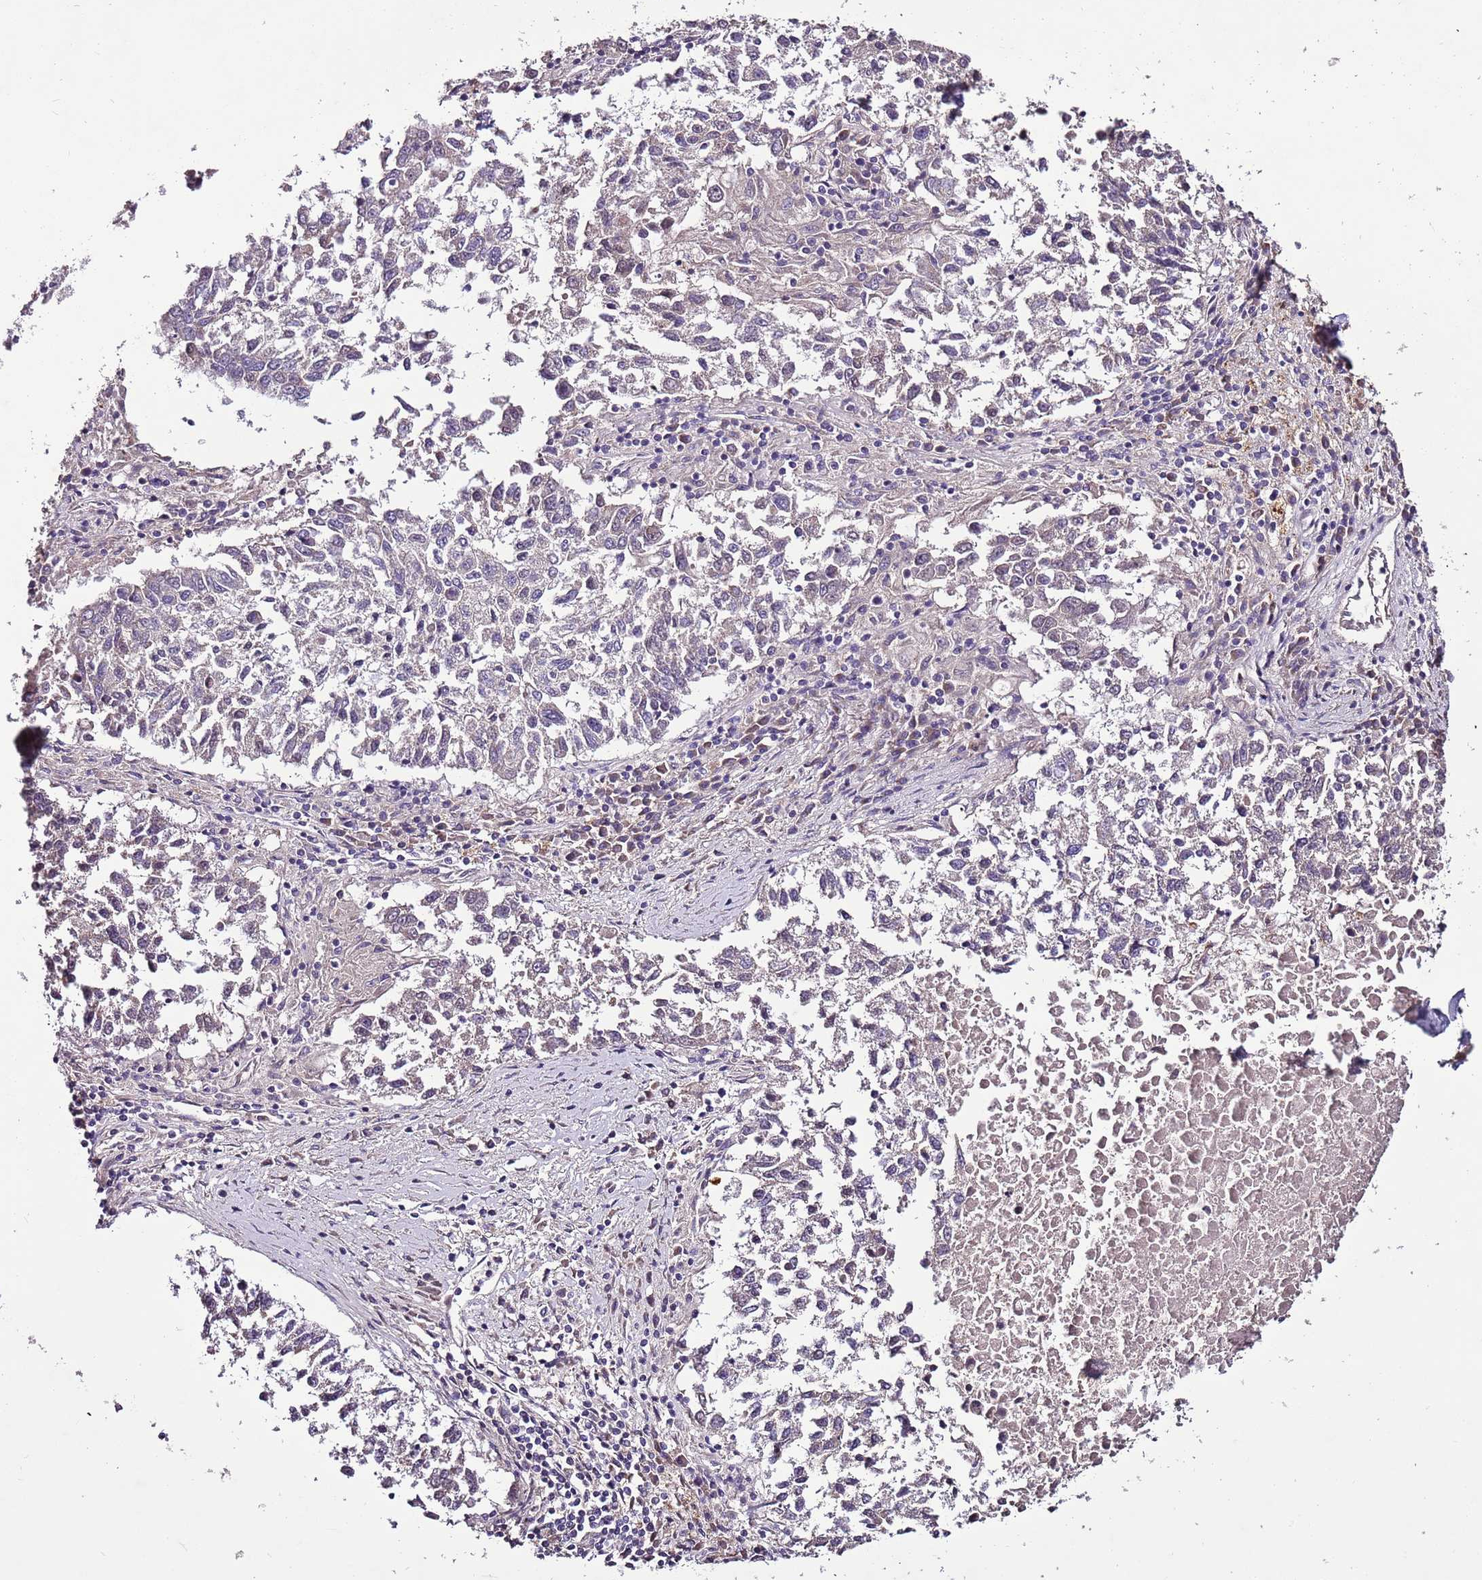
{"staining": {"intensity": "negative", "quantity": "none", "location": "none"}, "tissue": "lung cancer", "cell_type": "Tumor cells", "image_type": "cancer", "snomed": [{"axis": "morphology", "description": "Squamous cell carcinoma, NOS"}, {"axis": "topography", "description": "Lung"}], "caption": "A high-resolution micrograph shows immunohistochemistry (IHC) staining of lung squamous cell carcinoma, which shows no significant staining in tumor cells. The staining is performed using DAB (3,3'-diaminobenzidine) brown chromogen with nuclei counter-stained in using hematoxylin.", "gene": "FAM20A", "patient": {"sex": "male", "age": 73}}